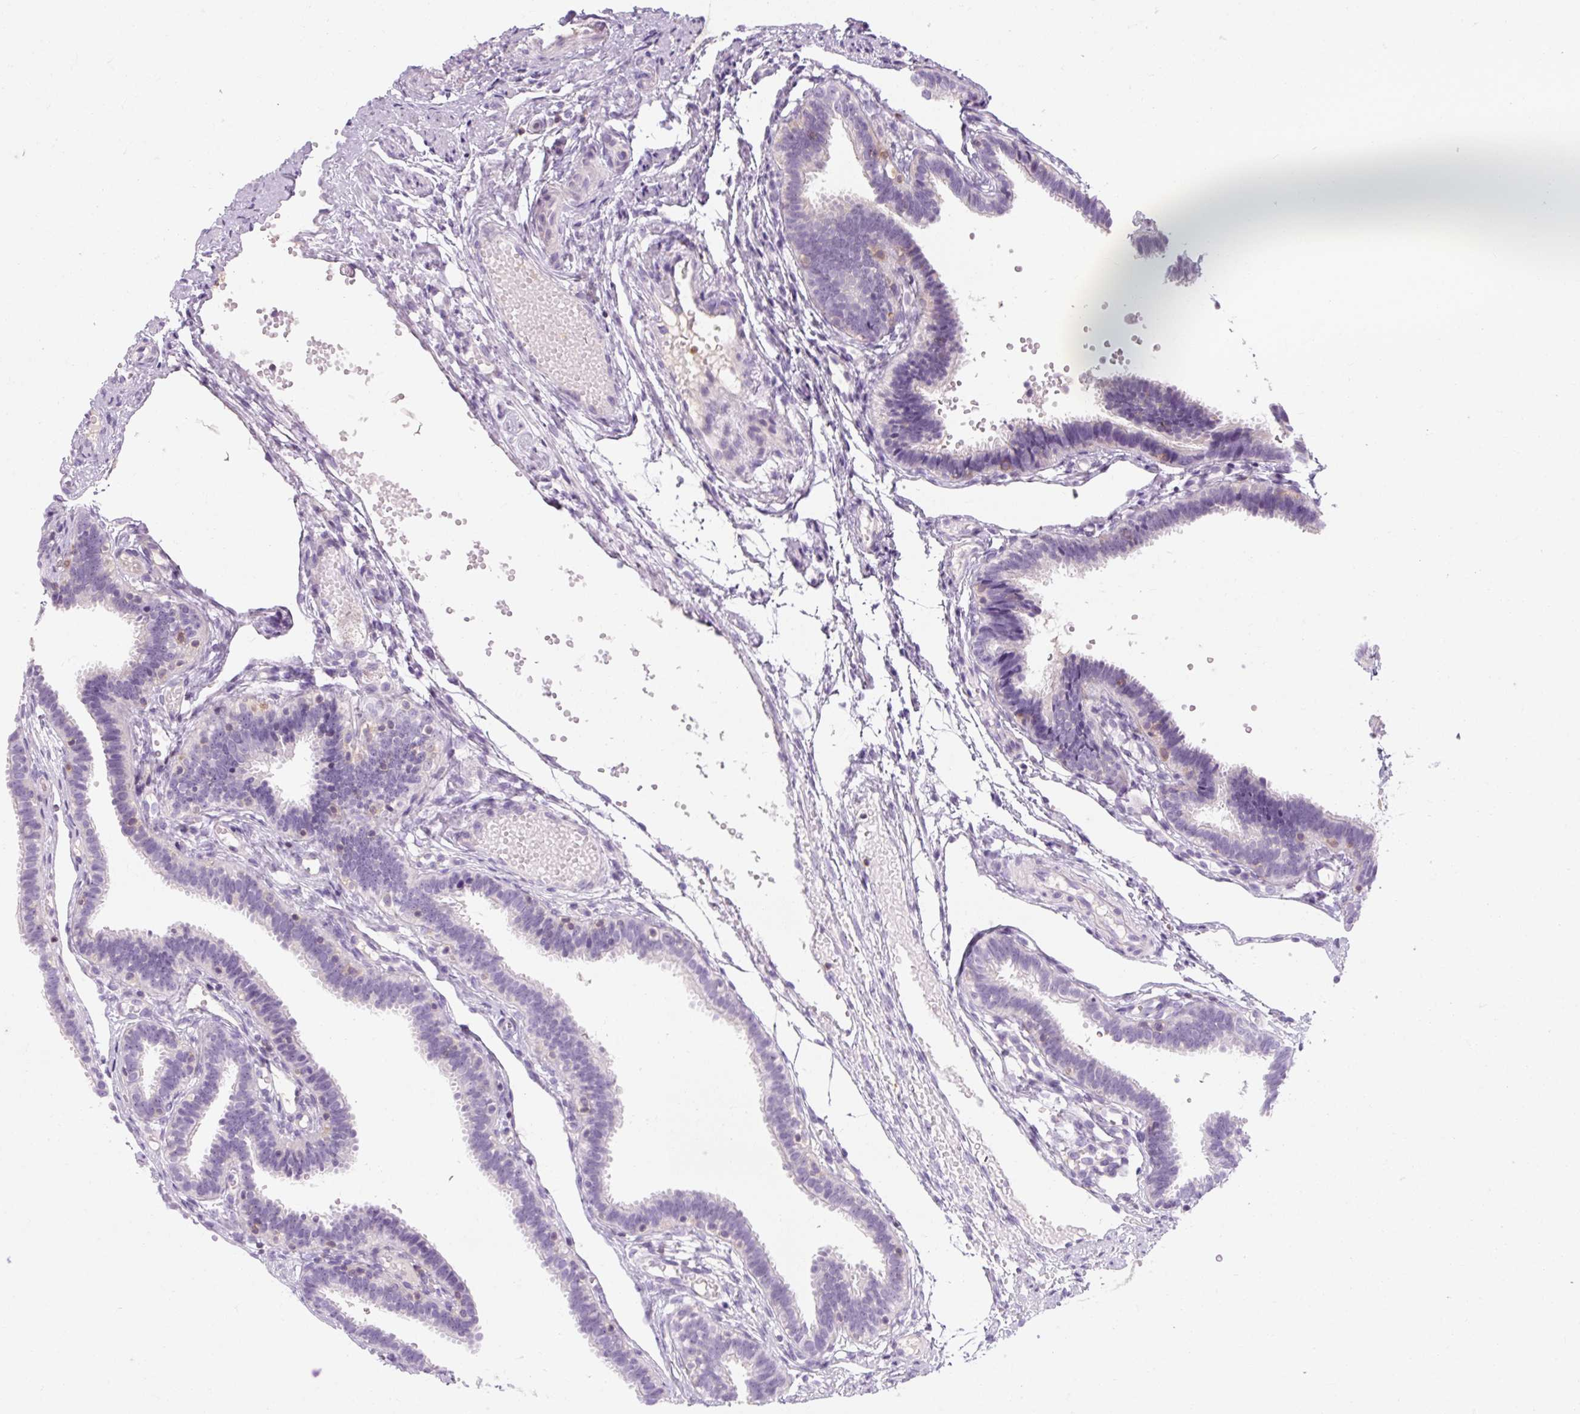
{"staining": {"intensity": "negative", "quantity": "none", "location": "none"}, "tissue": "fallopian tube", "cell_type": "Glandular cells", "image_type": "normal", "snomed": [{"axis": "morphology", "description": "Normal tissue, NOS"}, {"axis": "topography", "description": "Fallopian tube"}], "caption": "An image of human fallopian tube is negative for staining in glandular cells. Nuclei are stained in blue.", "gene": "TIGD2", "patient": {"sex": "female", "age": 37}}